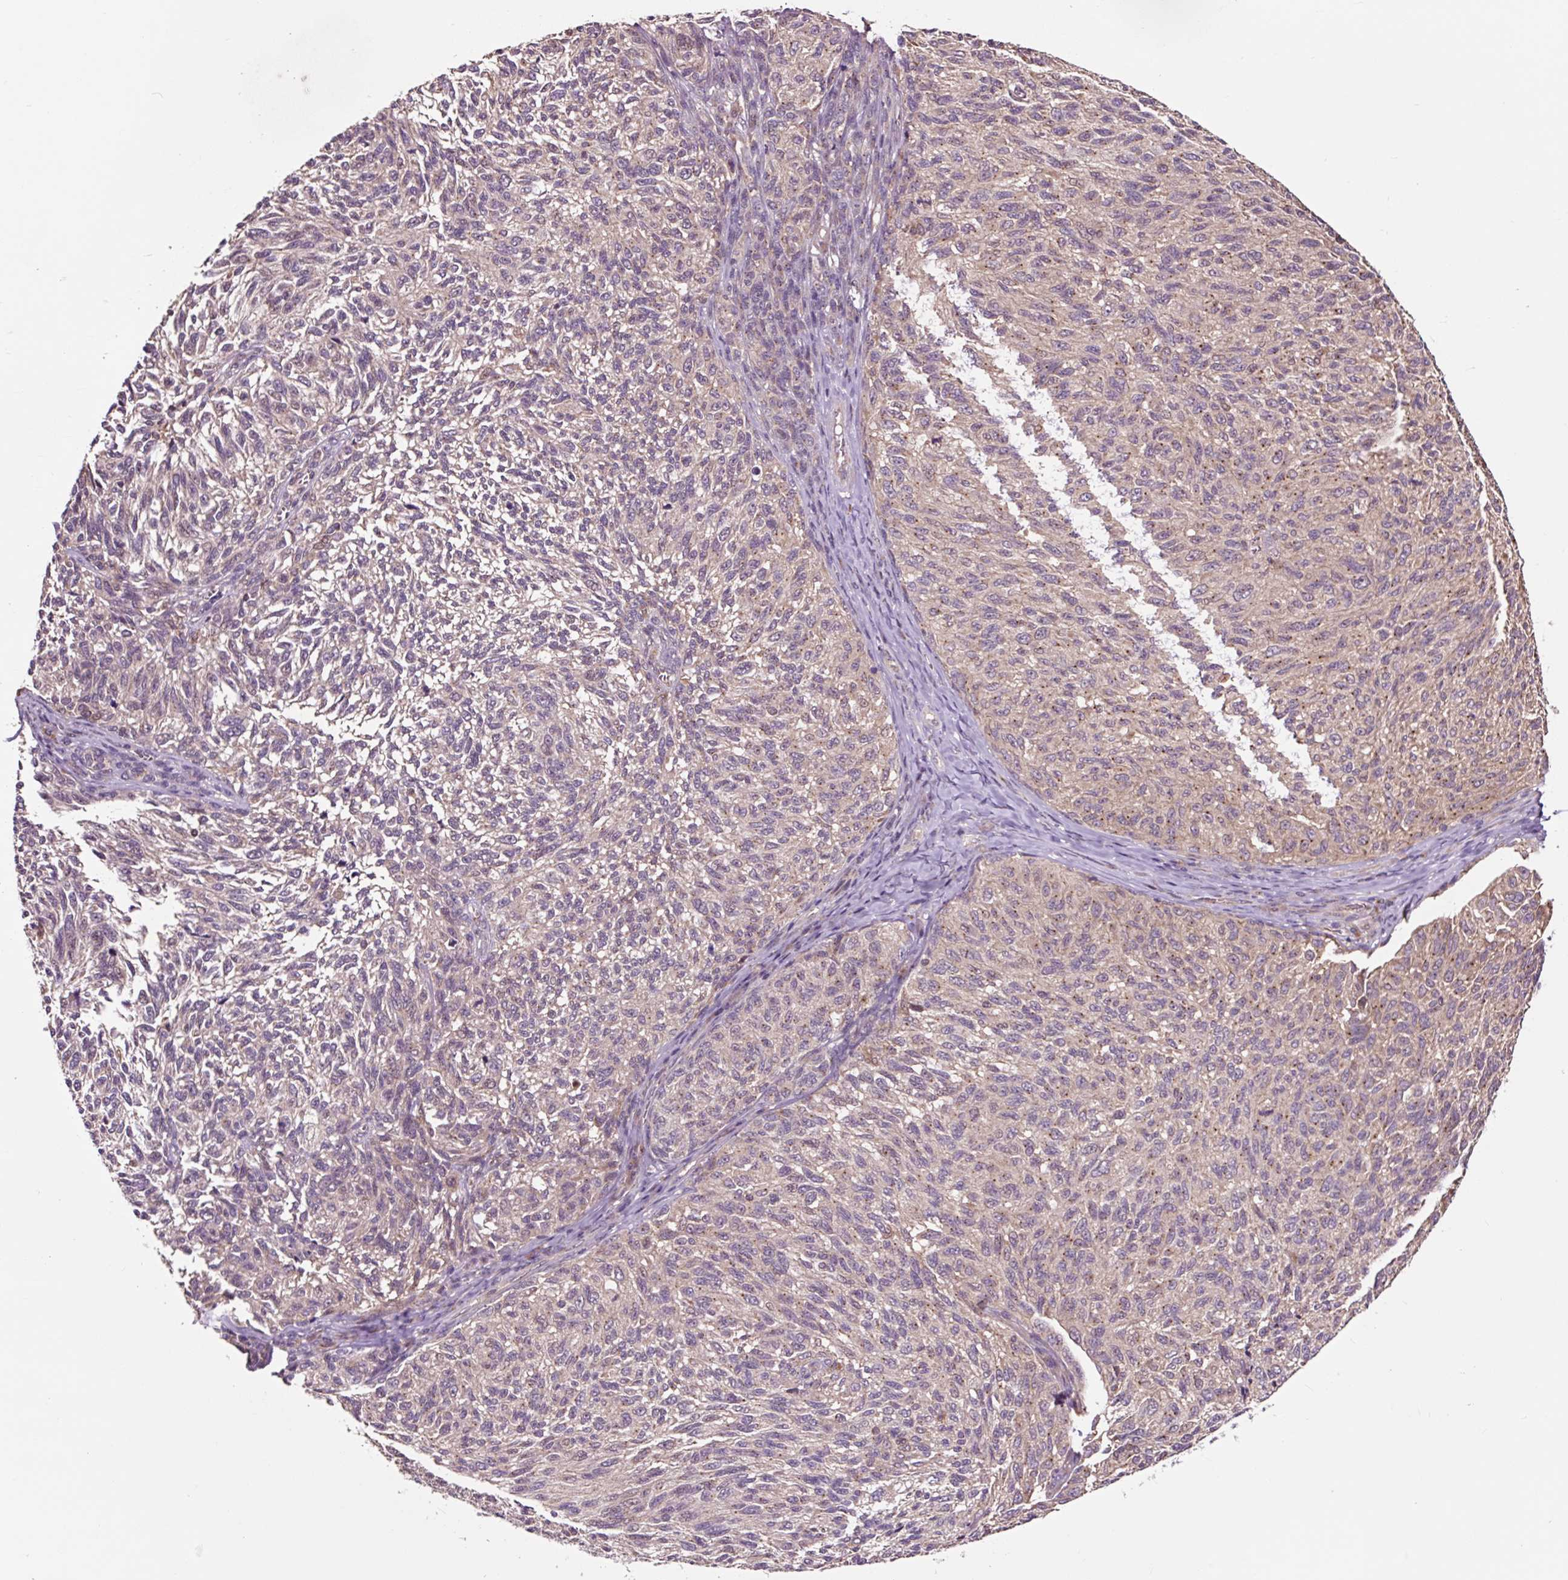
{"staining": {"intensity": "weak", "quantity": "<25%", "location": "cytoplasmic/membranous"}, "tissue": "melanoma", "cell_type": "Tumor cells", "image_type": "cancer", "snomed": [{"axis": "morphology", "description": "Malignant melanoma, NOS"}, {"axis": "topography", "description": "Skin"}], "caption": "Tumor cells show no significant positivity in melanoma. (DAB (3,3'-diaminobenzidine) IHC, high magnification).", "gene": "MMS19", "patient": {"sex": "female", "age": 73}}